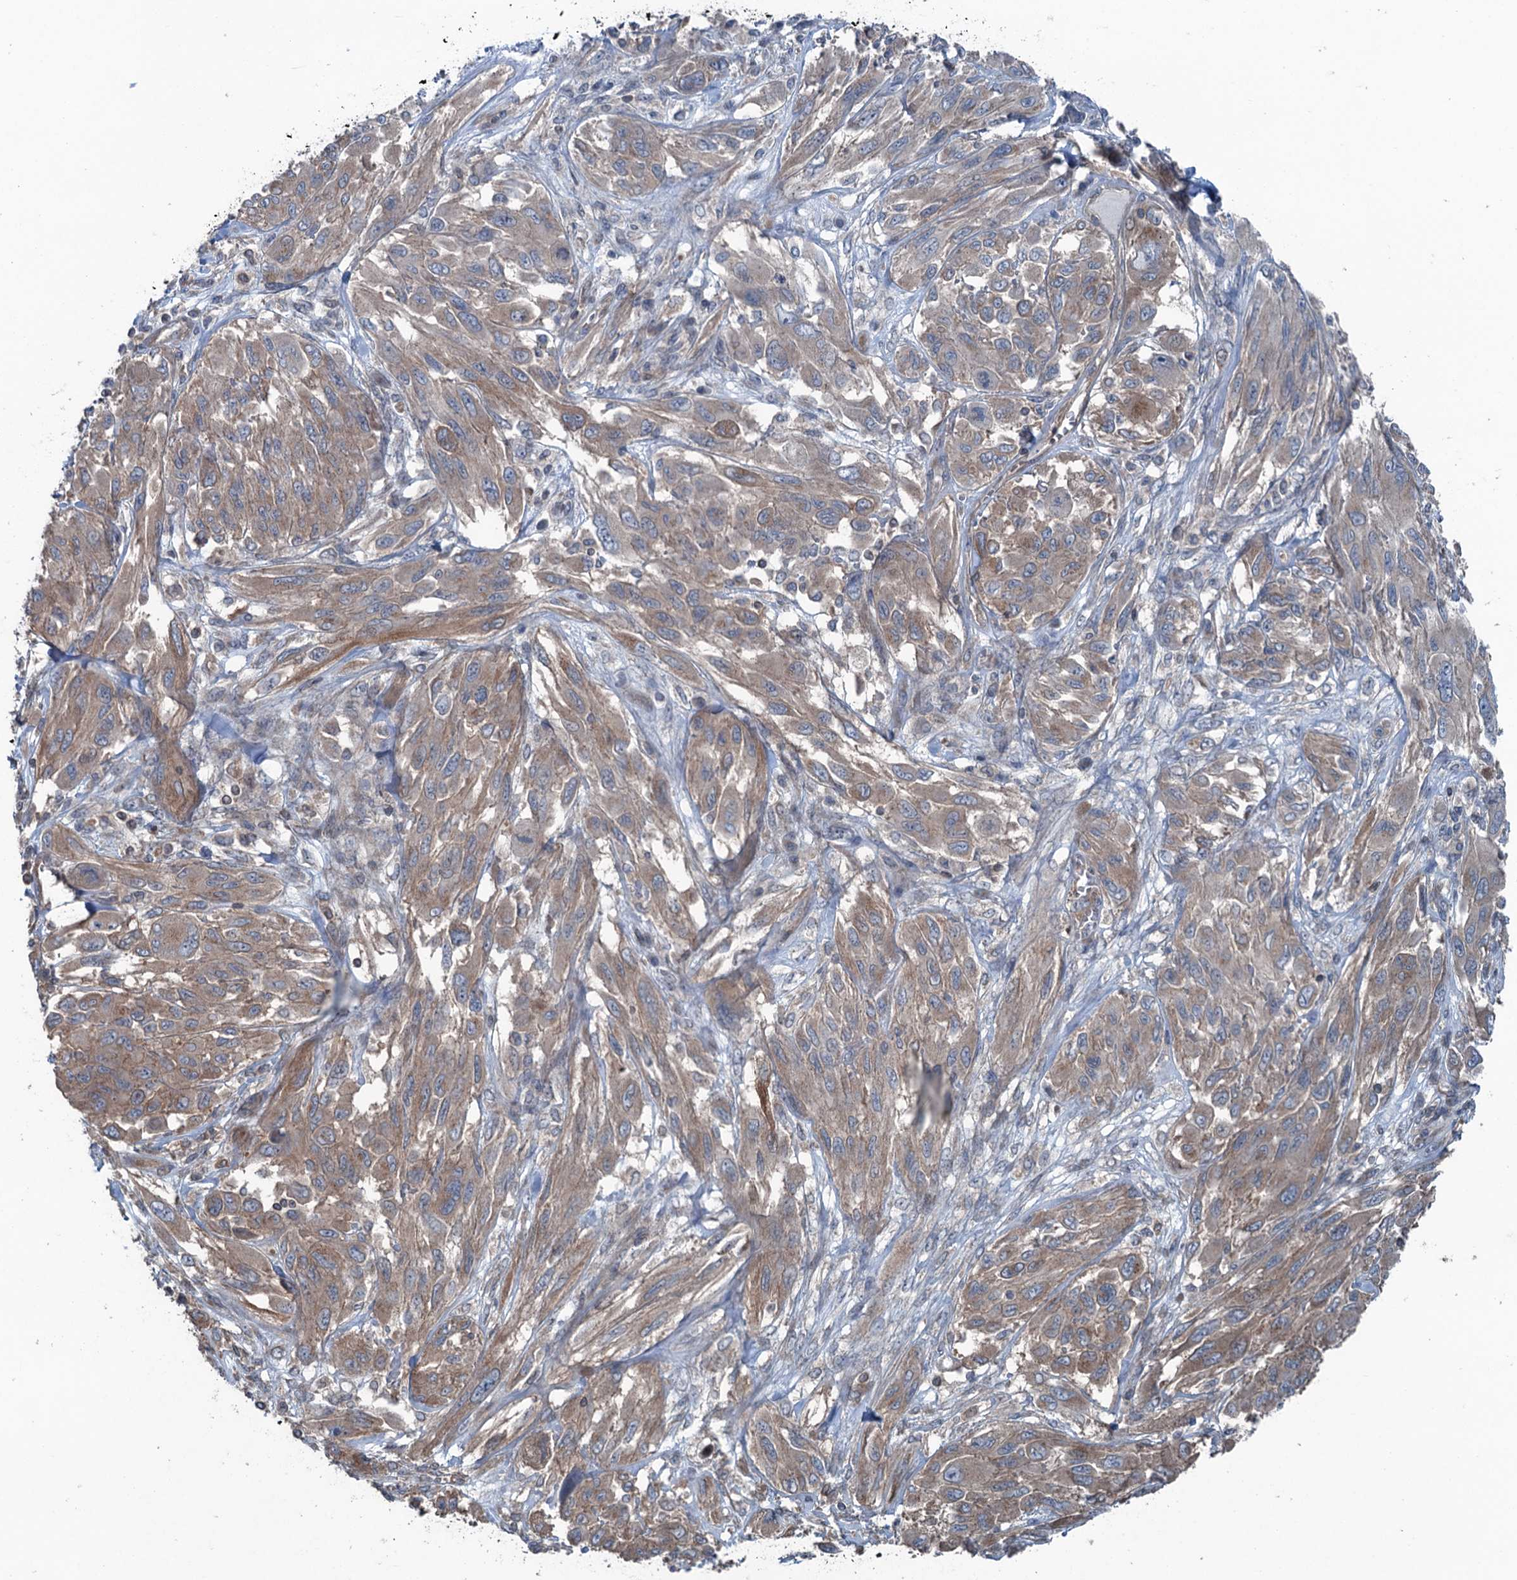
{"staining": {"intensity": "moderate", "quantity": ">75%", "location": "cytoplasmic/membranous"}, "tissue": "melanoma", "cell_type": "Tumor cells", "image_type": "cancer", "snomed": [{"axis": "morphology", "description": "Malignant melanoma, NOS"}, {"axis": "topography", "description": "Skin"}], "caption": "This micrograph reveals IHC staining of human melanoma, with medium moderate cytoplasmic/membranous positivity in about >75% of tumor cells.", "gene": "TRAPPC8", "patient": {"sex": "female", "age": 91}}